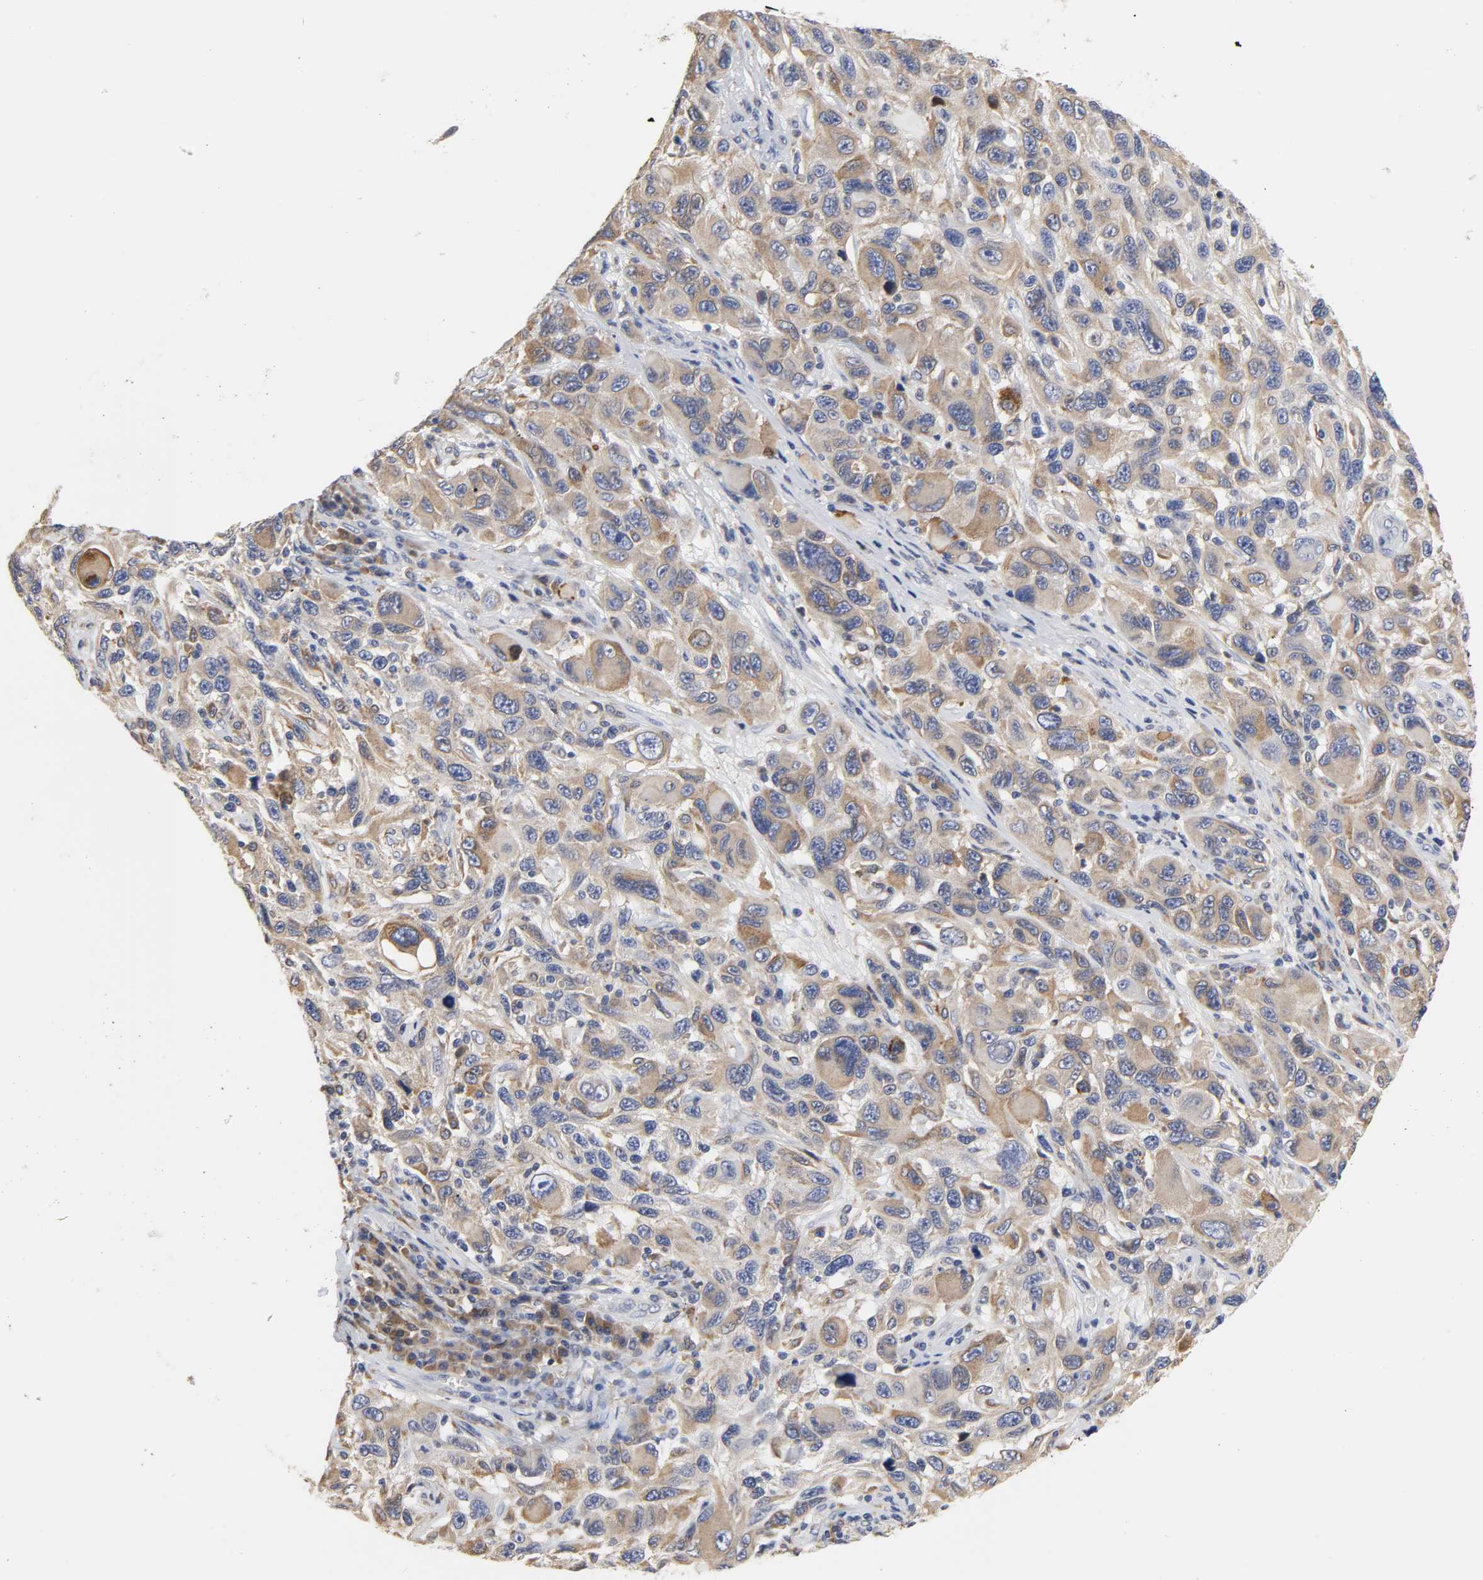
{"staining": {"intensity": "moderate", "quantity": ">75%", "location": "cytoplasmic/membranous"}, "tissue": "melanoma", "cell_type": "Tumor cells", "image_type": "cancer", "snomed": [{"axis": "morphology", "description": "Malignant melanoma, NOS"}, {"axis": "topography", "description": "Skin"}], "caption": "Immunohistochemistry photomicrograph of neoplastic tissue: melanoma stained using immunohistochemistry (IHC) demonstrates medium levels of moderate protein expression localized specifically in the cytoplasmic/membranous of tumor cells, appearing as a cytoplasmic/membranous brown color.", "gene": "HCK", "patient": {"sex": "male", "age": 53}}